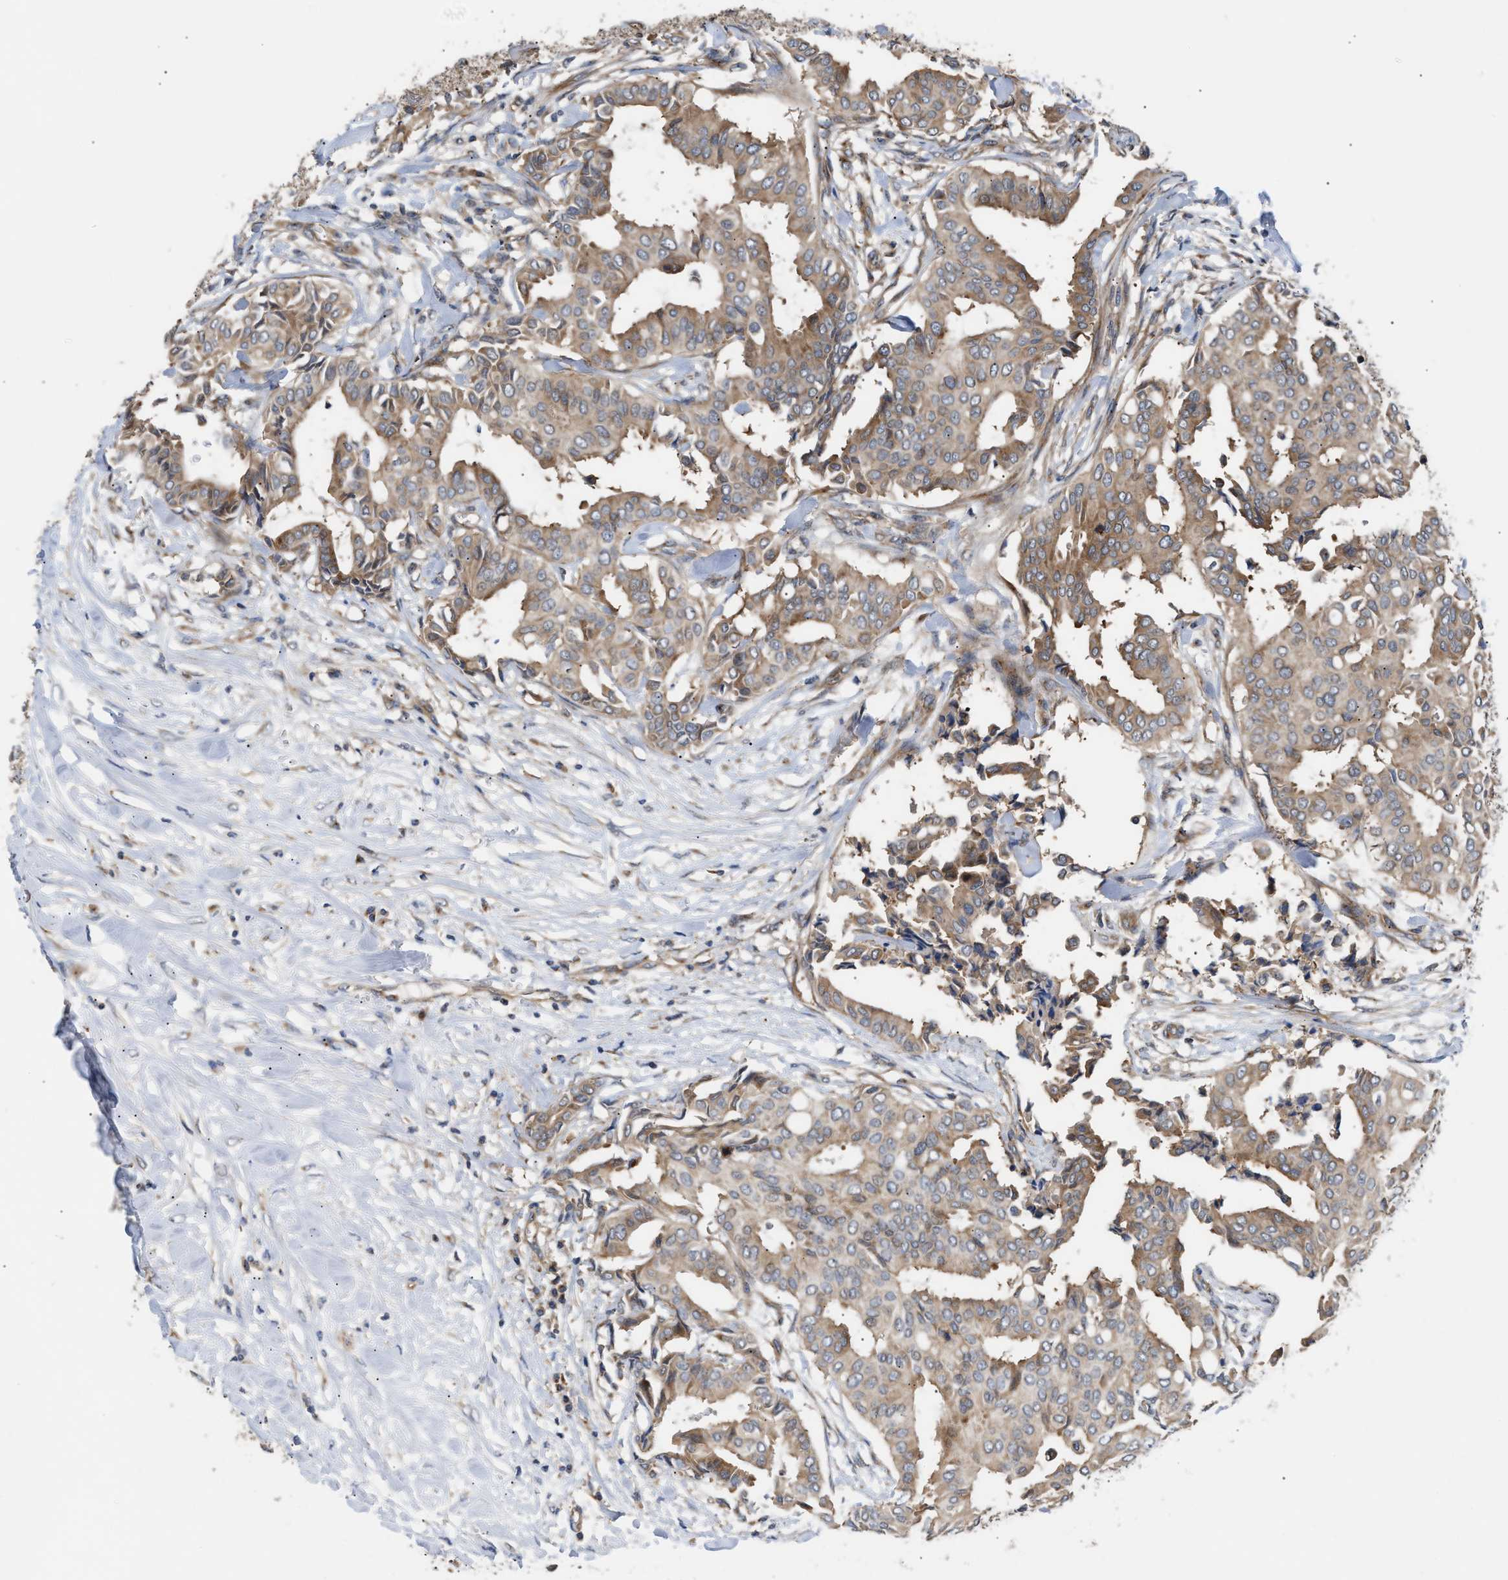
{"staining": {"intensity": "moderate", "quantity": ">75%", "location": "cytoplasmic/membranous"}, "tissue": "head and neck cancer", "cell_type": "Tumor cells", "image_type": "cancer", "snomed": [{"axis": "morphology", "description": "Adenocarcinoma, NOS"}, {"axis": "topography", "description": "Salivary gland"}, {"axis": "topography", "description": "Head-Neck"}], "caption": "Immunohistochemistry photomicrograph of head and neck cancer stained for a protein (brown), which exhibits medium levels of moderate cytoplasmic/membranous expression in approximately >75% of tumor cells.", "gene": "LAPTM4B", "patient": {"sex": "female", "age": 59}}